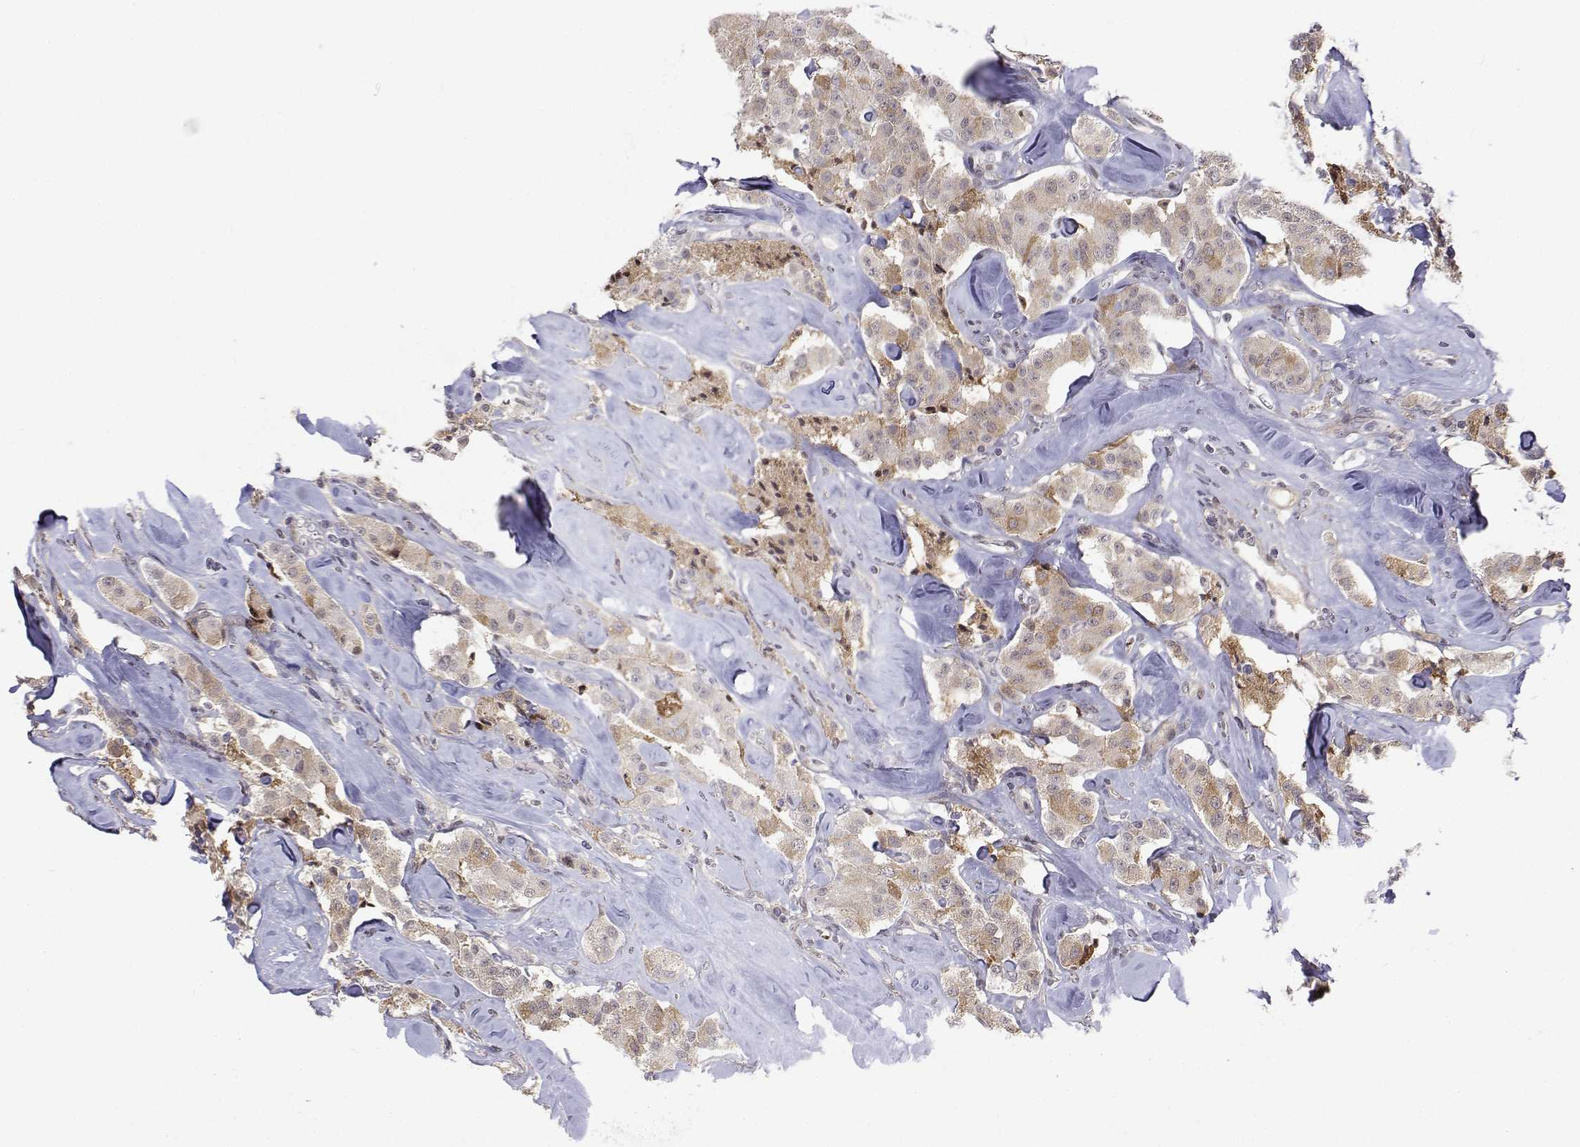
{"staining": {"intensity": "weak", "quantity": "25%-75%", "location": "cytoplasmic/membranous"}, "tissue": "carcinoid", "cell_type": "Tumor cells", "image_type": "cancer", "snomed": [{"axis": "morphology", "description": "Carcinoid, malignant, NOS"}, {"axis": "topography", "description": "Pancreas"}], "caption": "An IHC histopathology image of neoplastic tissue is shown. Protein staining in brown shows weak cytoplasmic/membranous positivity in carcinoid within tumor cells. (Brightfield microscopy of DAB IHC at high magnification).", "gene": "ITGA7", "patient": {"sex": "male", "age": 41}}